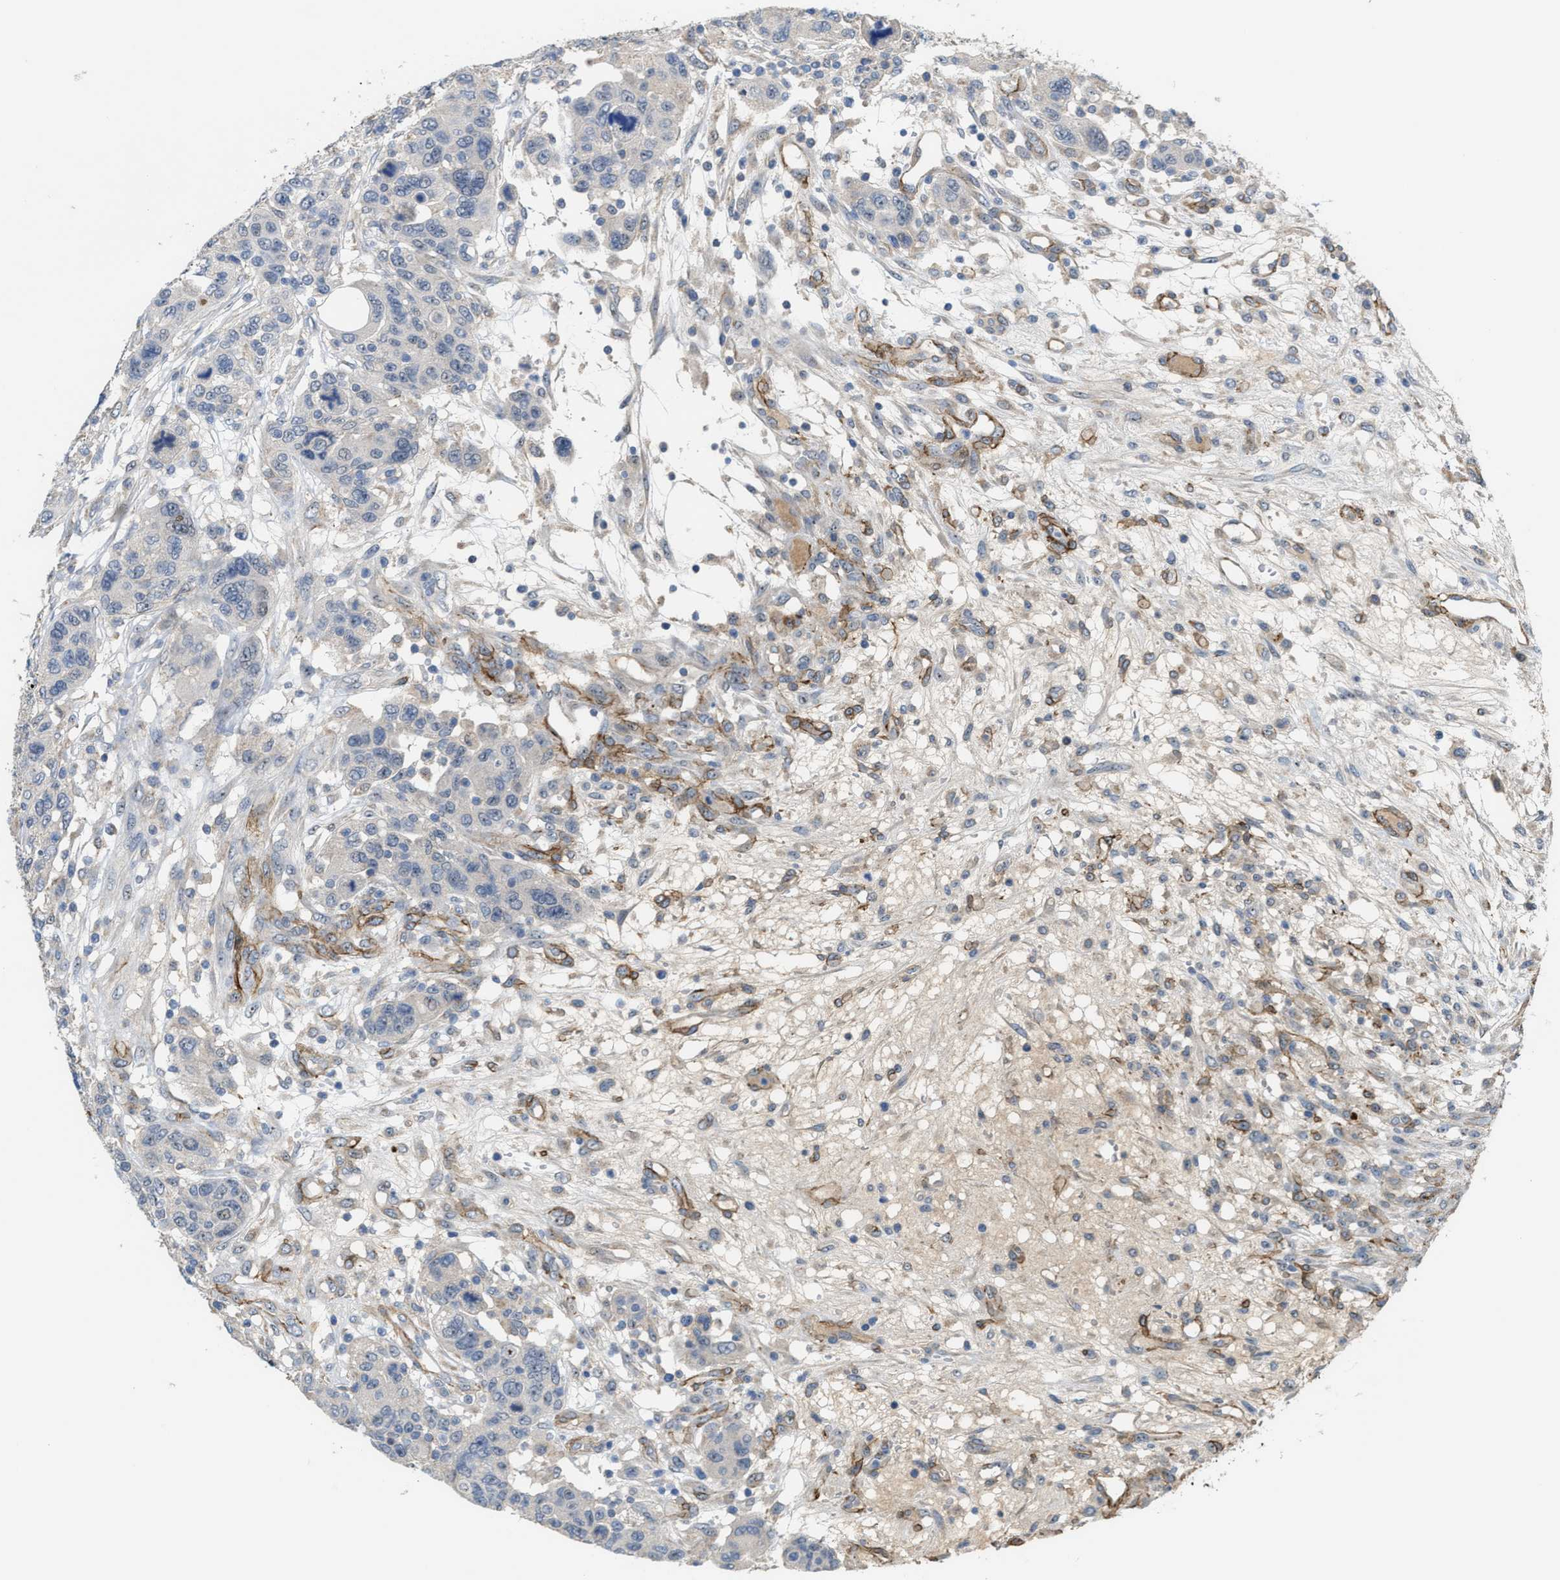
{"staining": {"intensity": "negative", "quantity": "none", "location": "none"}, "tissue": "breast cancer", "cell_type": "Tumor cells", "image_type": "cancer", "snomed": [{"axis": "morphology", "description": "Duct carcinoma"}, {"axis": "topography", "description": "Breast"}], "caption": "This is an immunohistochemistry (IHC) histopathology image of breast cancer (infiltrating ductal carcinoma). There is no staining in tumor cells.", "gene": "ZNF783", "patient": {"sex": "female", "age": 37}}